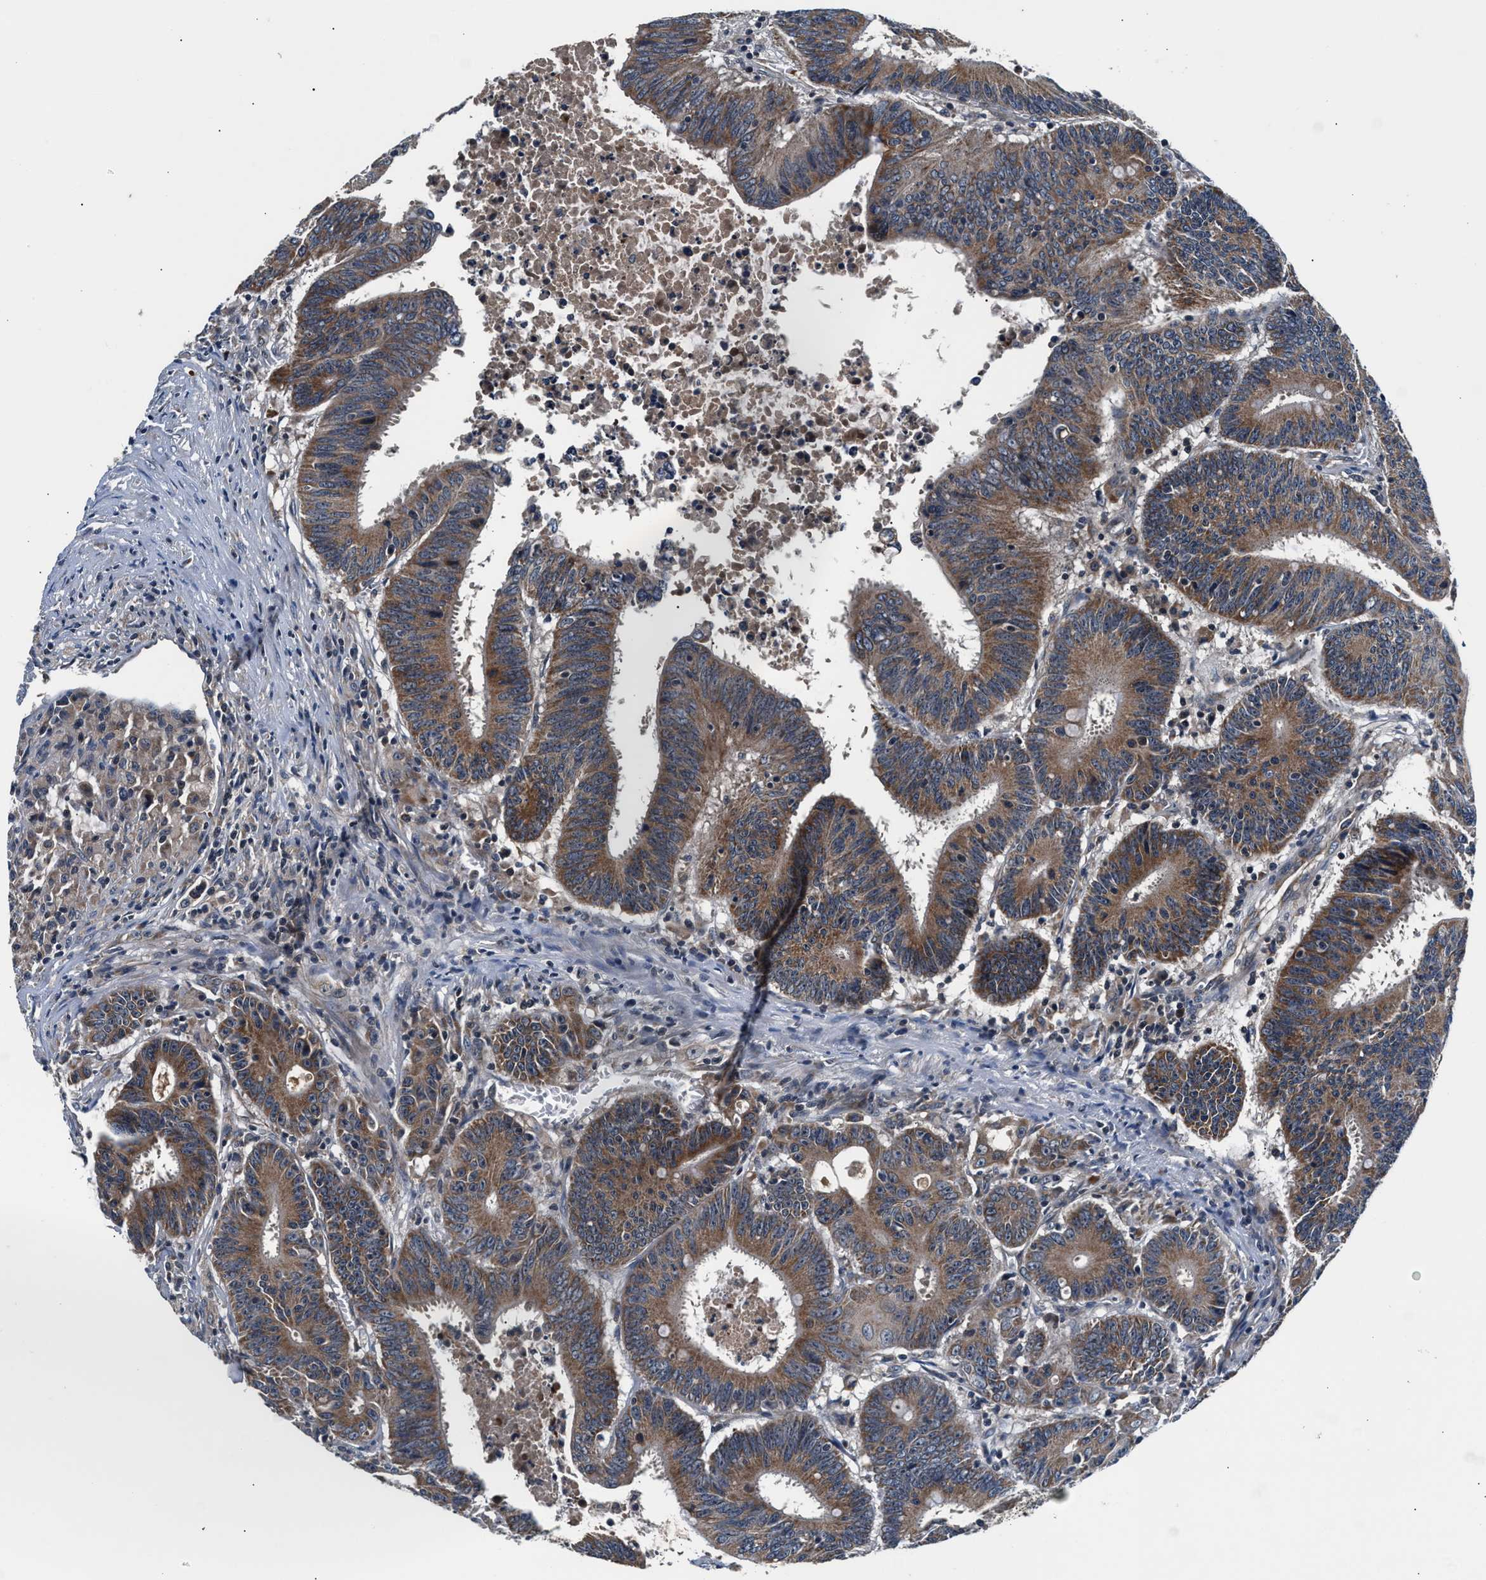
{"staining": {"intensity": "moderate", "quantity": ">75%", "location": "cytoplasmic/membranous"}, "tissue": "colorectal cancer", "cell_type": "Tumor cells", "image_type": "cancer", "snomed": [{"axis": "morphology", "description": "Adenocarcinoma, NOS"}, {"axis": "topography", "description": "Colon"}], "caption": "High-power microscopy captured an immunohistochemistry image of colorectal adenocarcinoma, revealing moderate cytoplasmic/membranous expression in approximately >75% of tumor cells.", "gene": "IMMT", "patient": {"sex": "male", "age": 45}}